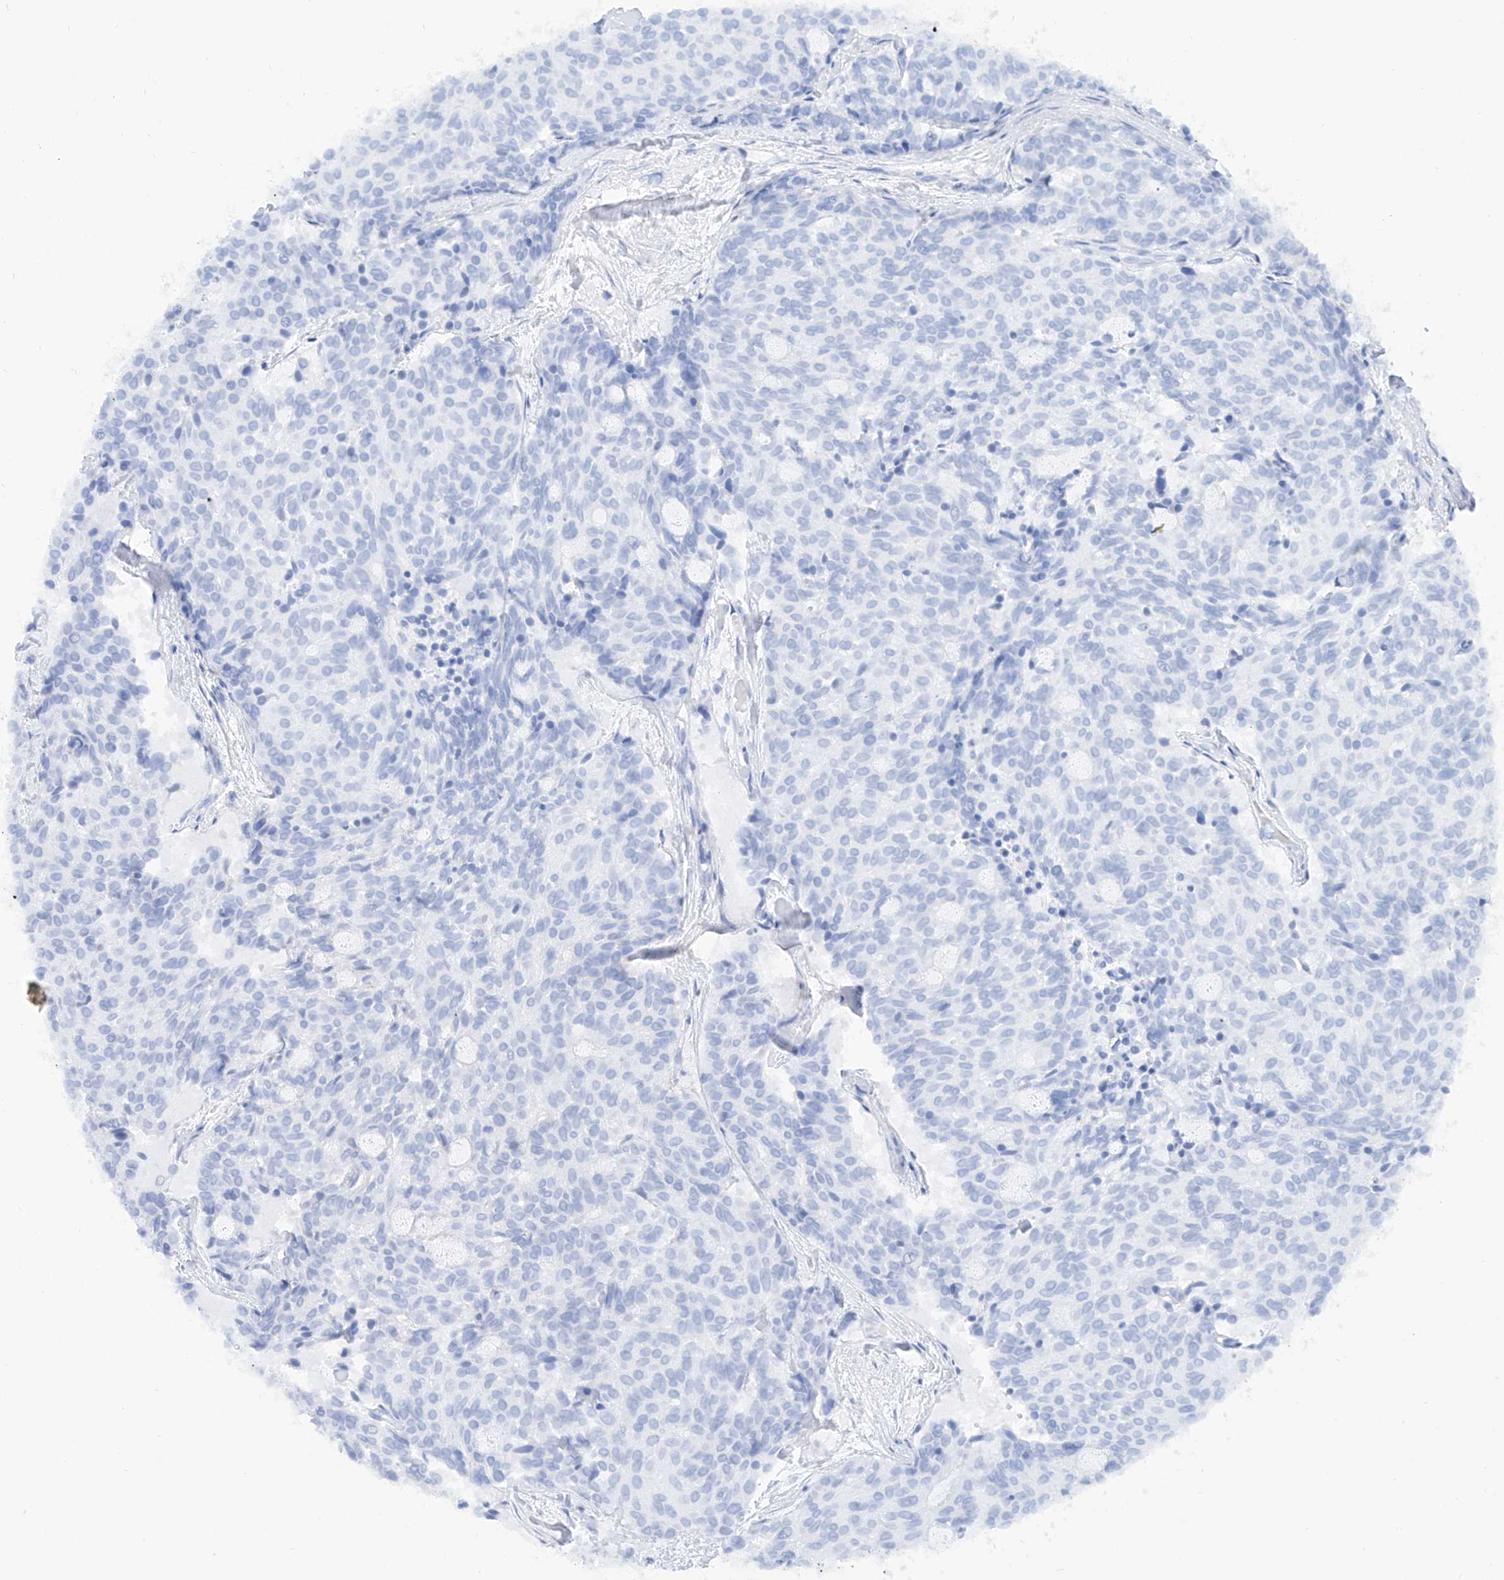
{"staining": {"intensity": "negative", "quantity": "none", "location": "none"}, "tissue": "carcinoid", "cell_type": "Tumor cells", "image_type": "cancer", "snomed": [{"axis": "morphology", "description": "Carcinoid, malignant, NOS"}, {"axis": "topography", "description": "Pancreas"}], "caption": "Immunohistochemical staining of carcinoid demonstrates no significant staining in tumor cells.", "gene": "PDXK", "patient": {"sex": "female", "age": 54}}